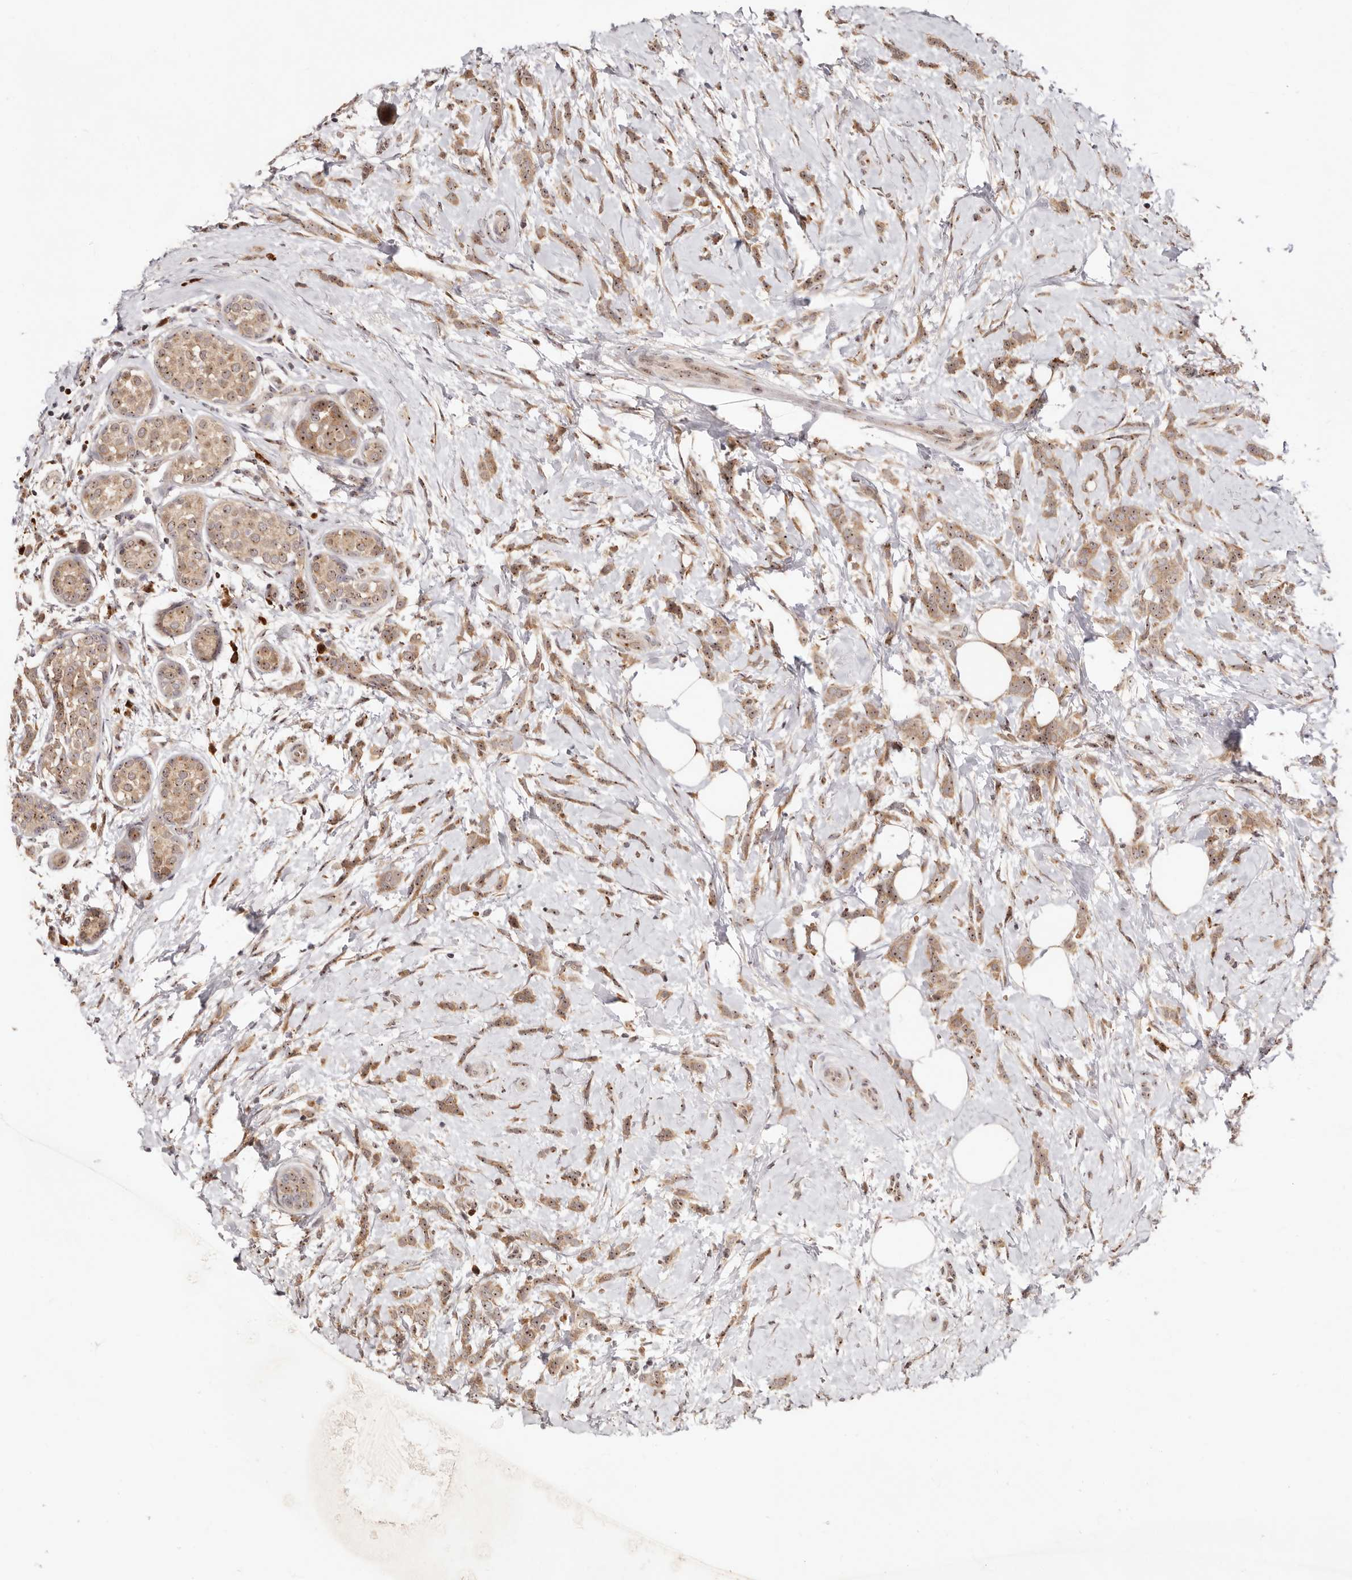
{"staining": {"intensity": "moderate", "quantity": ">75%", "location": "cytoplasmic/membranous,nuclear"}, "tissue": "breast cancer", "cell_type": "Tumor cells", "image_type": "cancer", "snomed": [{"axis": "morphology", "description": "Lobular carcinoma, in situ"}, {"axis": "morphology", "description": "Lobular carcinoma"}, {"axis": "topography", "description": "Breast"}], "caption": "A histopathology image of human breast cancer stained for a protein exhibits moderate cytoplasmic/membranous and nuclear brown staining in tumor cells.", "gene": "APOL6", "patient": {"sex": "female", "age": 41}}